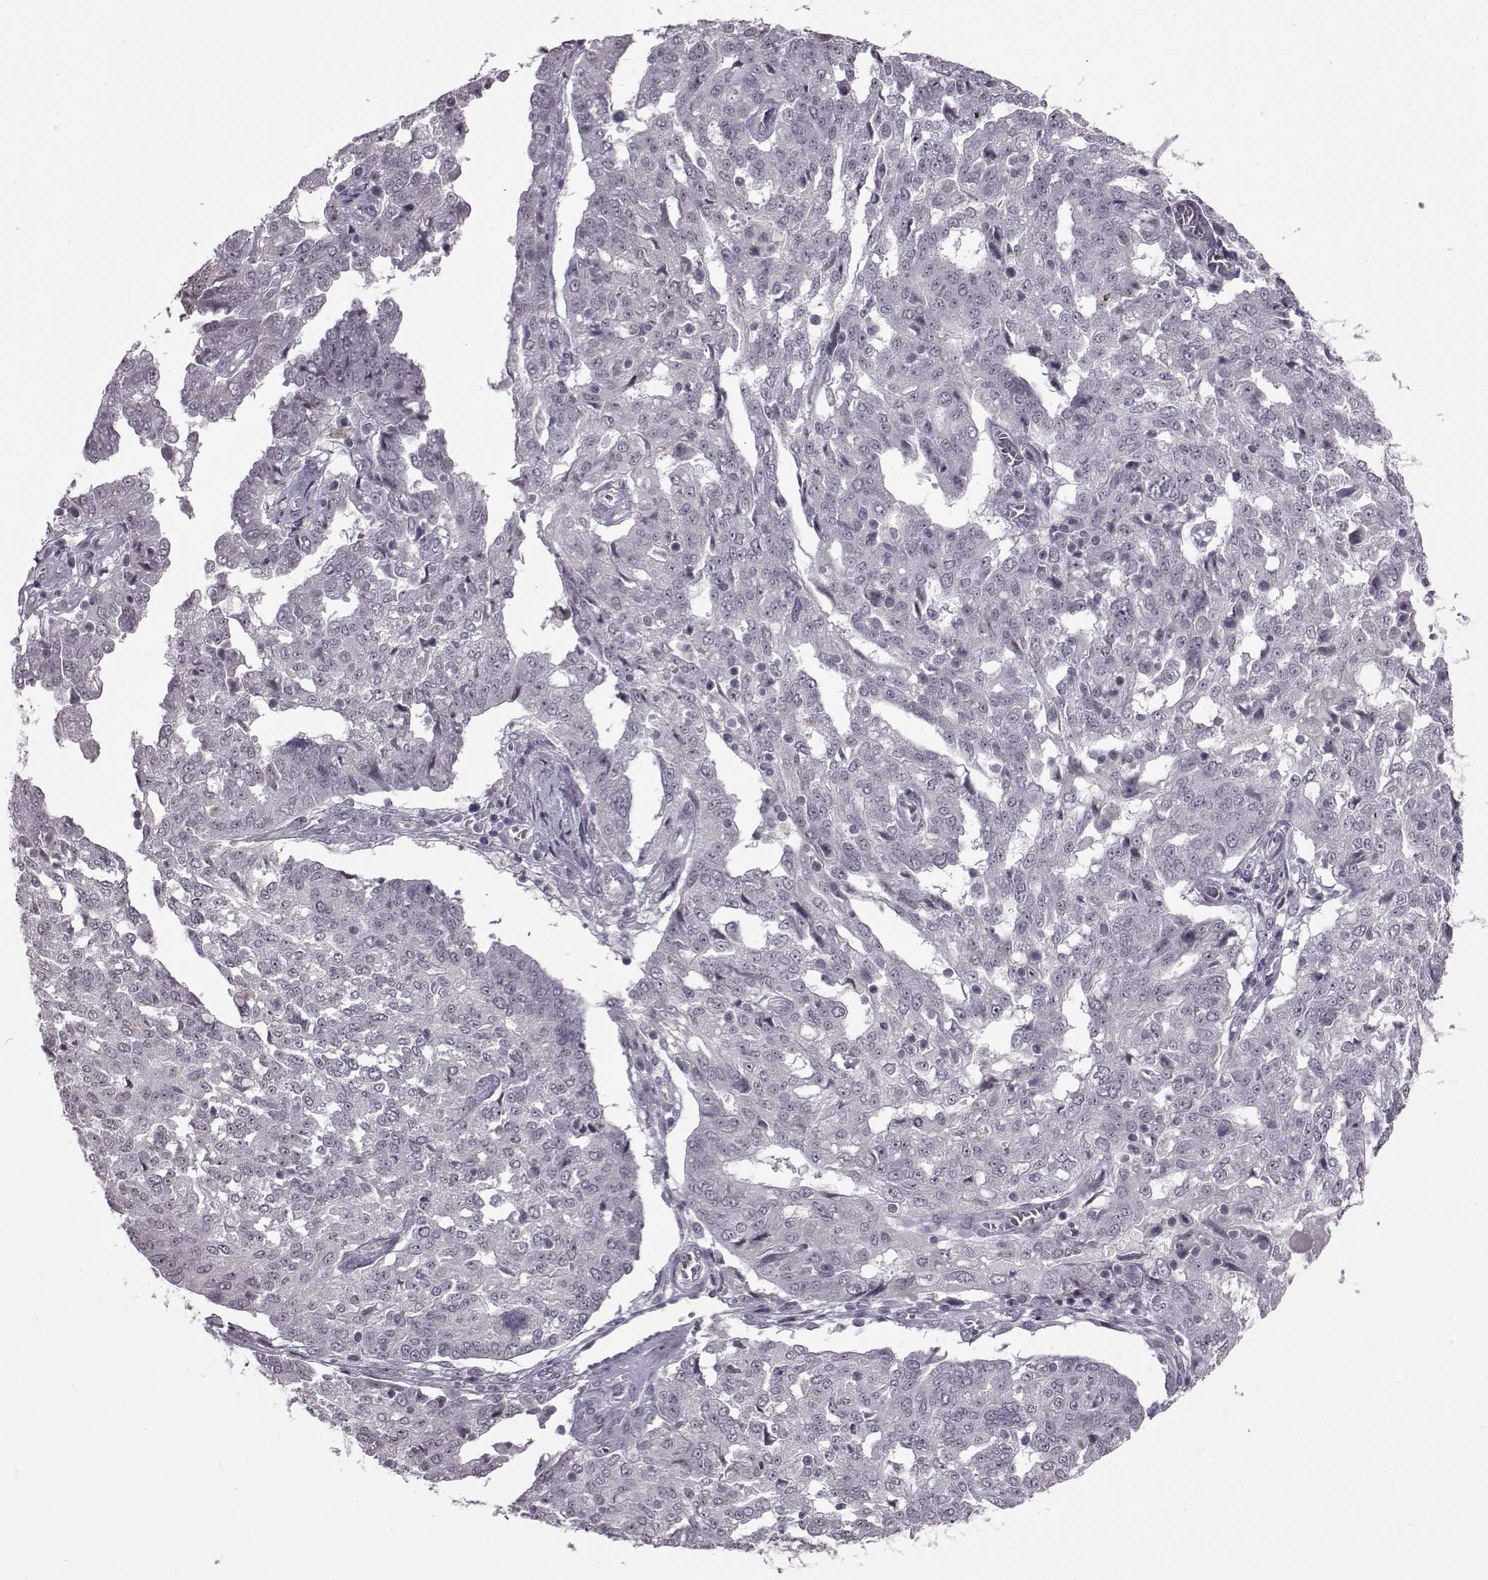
{"staining": {"intensity": "negative", "quantity": "none", "location": "none"}, "tissue": "ovarian cancer", "cell_type": "Tumor cells", "image_type": "cancer", "snomed": [{"axis": "morphology", "description": "Cystadenocarcinoma, serous, NOS"}, {"axis": "topography", "description": "Ovary"}], "caption": "An image of human ovarian cancer is negative for staining in tumor cells.", "gene": "SLC28A2", "patient": {"sex": "female", "age": 67}}